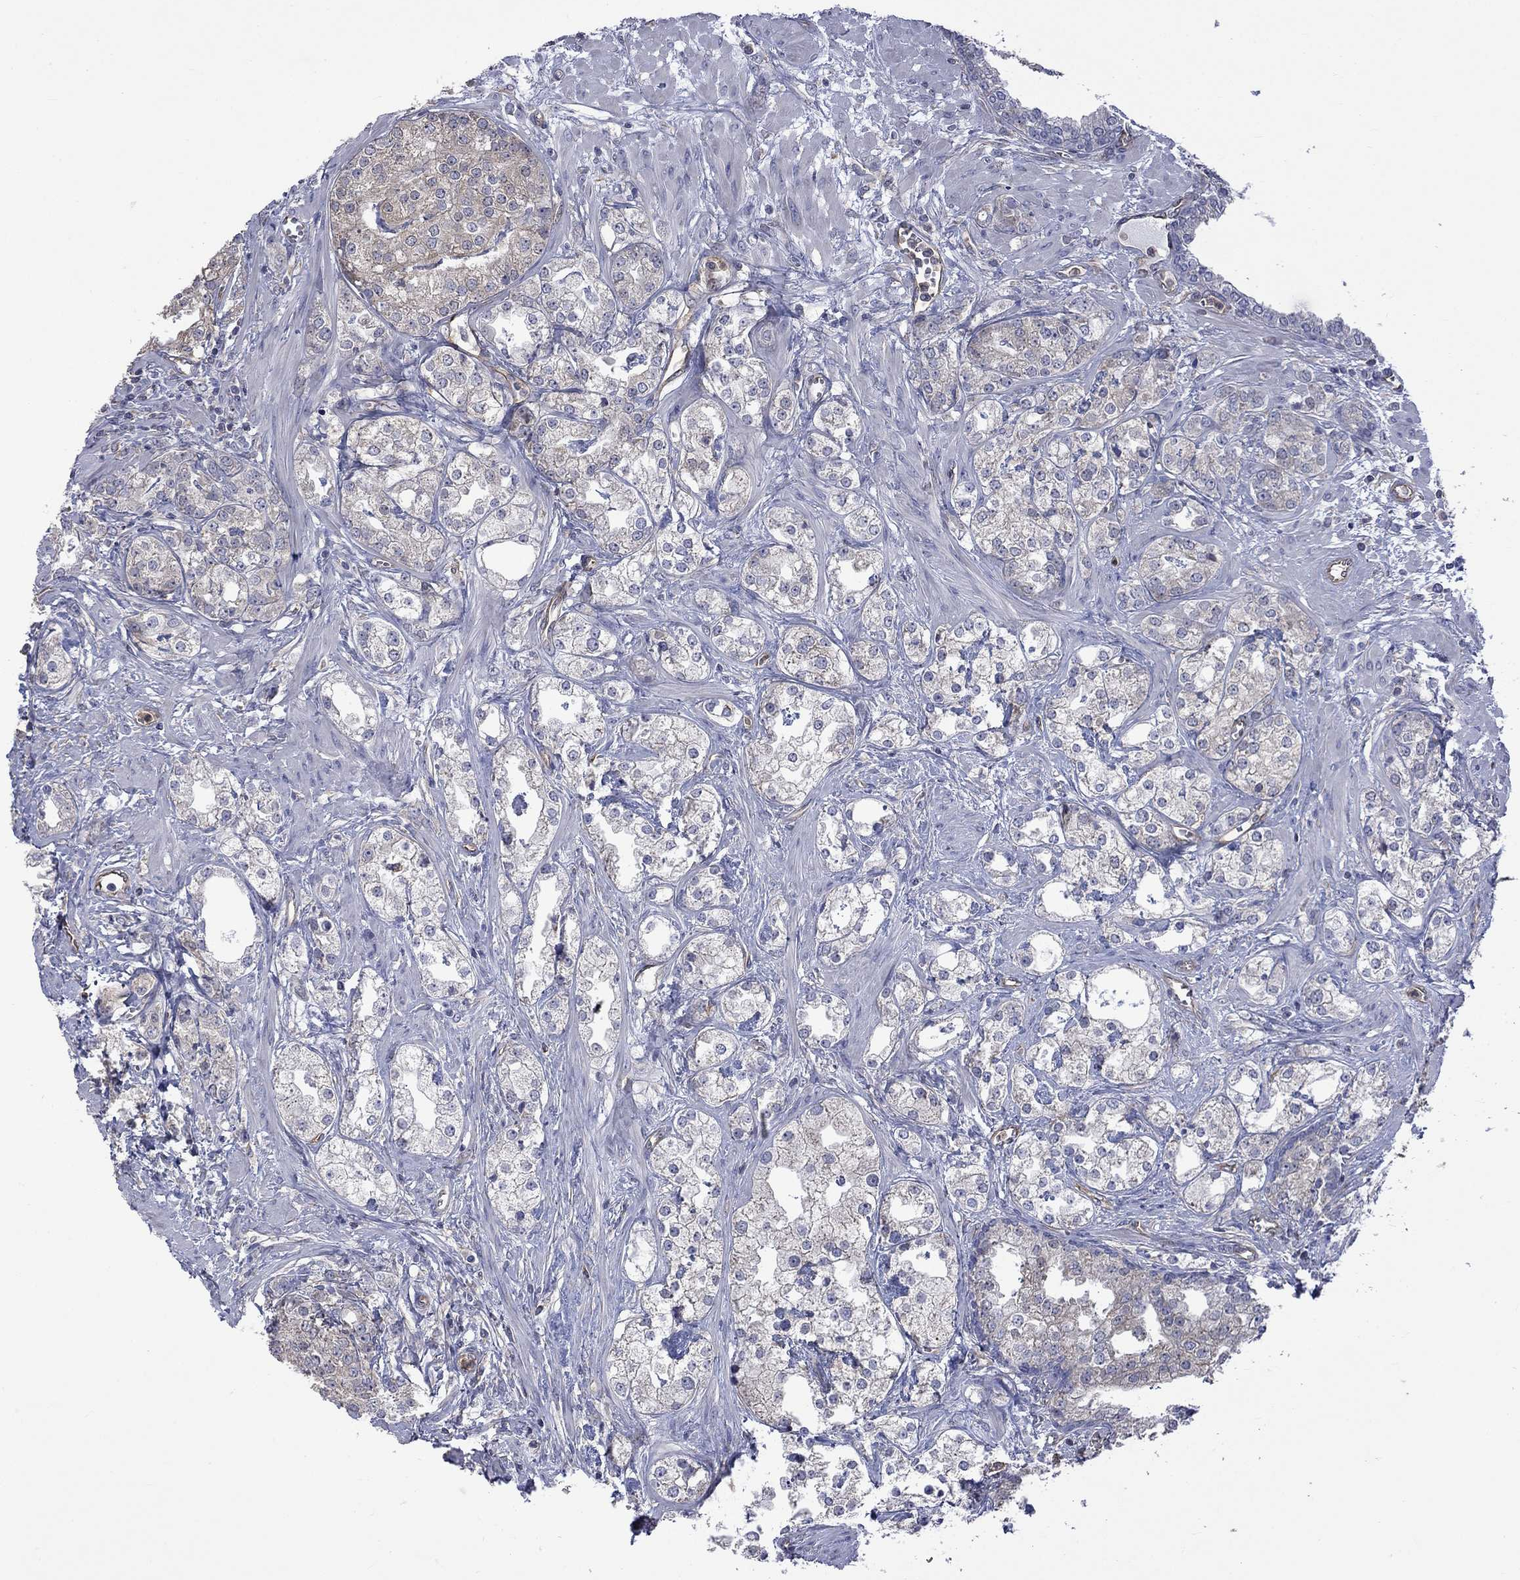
{"staining": {"intensity": "negative", "quantity": "none", "location": "none"}, "tissue": "prostate cancer", "cell_type": "Tumor cells", "image_type": "cancer", "snomed": [{"axis": "morphology", "description": "Adenocarcinoma, NOS"}, {"axis": "topography", "description": "Prostate and seminal vesicle, NOS"}, {"axis": "topography", "description": "Prostate"}], "caption": "Tumor cells are negative for protein expression in human prostate cancer (adenocarcinoma).", "gene": "CAMKK2", "patient": {"sex": "male", "age": 62}}